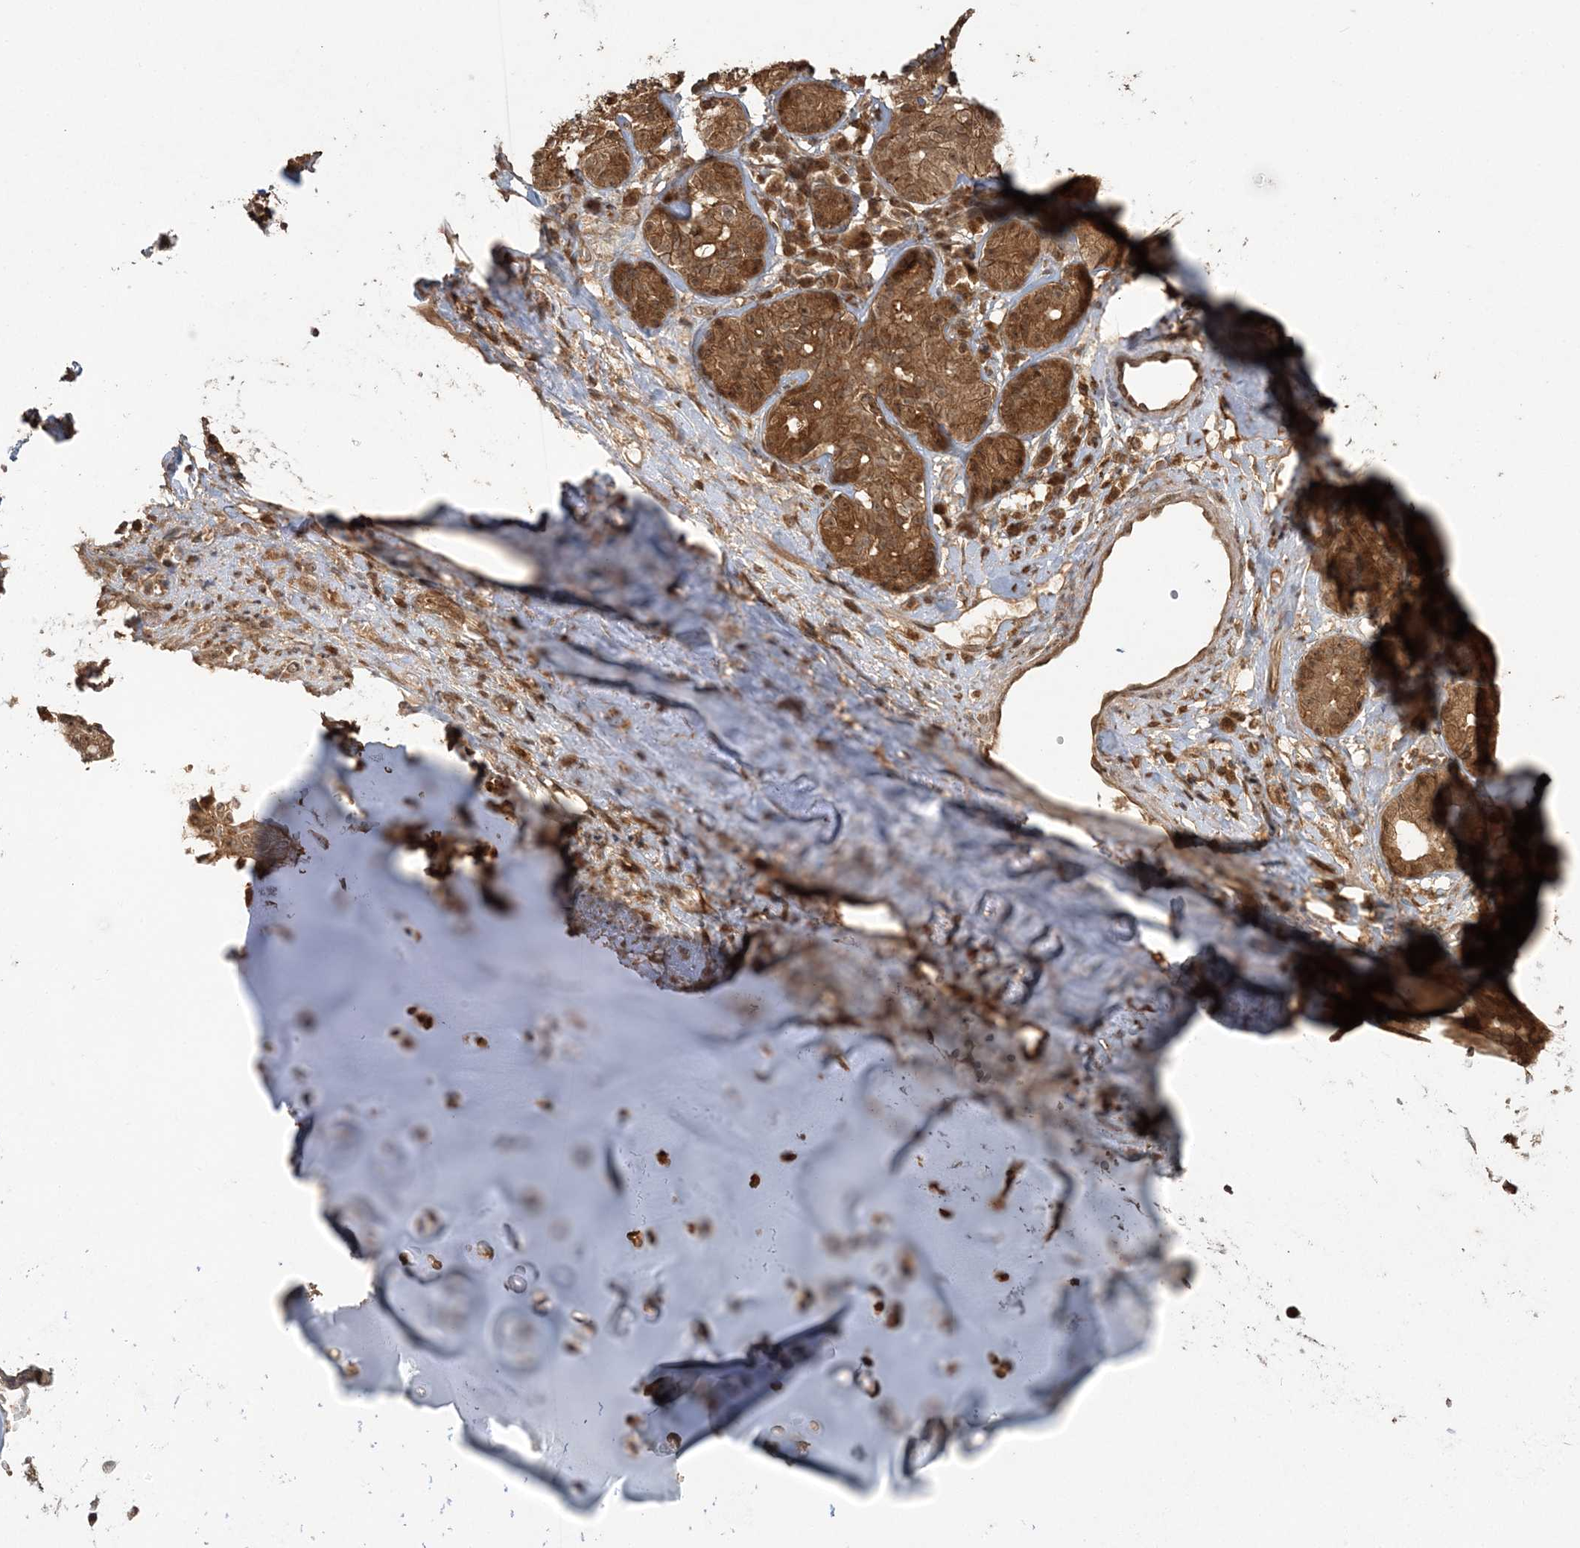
{"staining": {"intensity": "weak", "quantity": ">75%", "location": "cytoplasmic/membranous"}, "tissue": "adipose tissue", "cell_type": "Adipocytes", "image_type": "normal", "snomed": [{"axis": "morphology", "description": "Normal tissue, NOS"}, {"axis": "morphology", "description": "Basal cell carcinoma"}, {"axis": "topography", "description": "Cartilage tissue"}, {"axis": "topography", "description": "Nasopharynx"}, {"axis": "topography", "description": "Oral tissue"}], "caption": "Weak cytoplasmic/membranous protein staining is appreciated in about >75% of adipocytes in adipose tissue. (DAB (3,3'-diaminobenzidine) IHC, brown staining for protein, blue staining for nuclei).", "gene": "CAB39", "patient": {"sex": "female", "age": 77}}